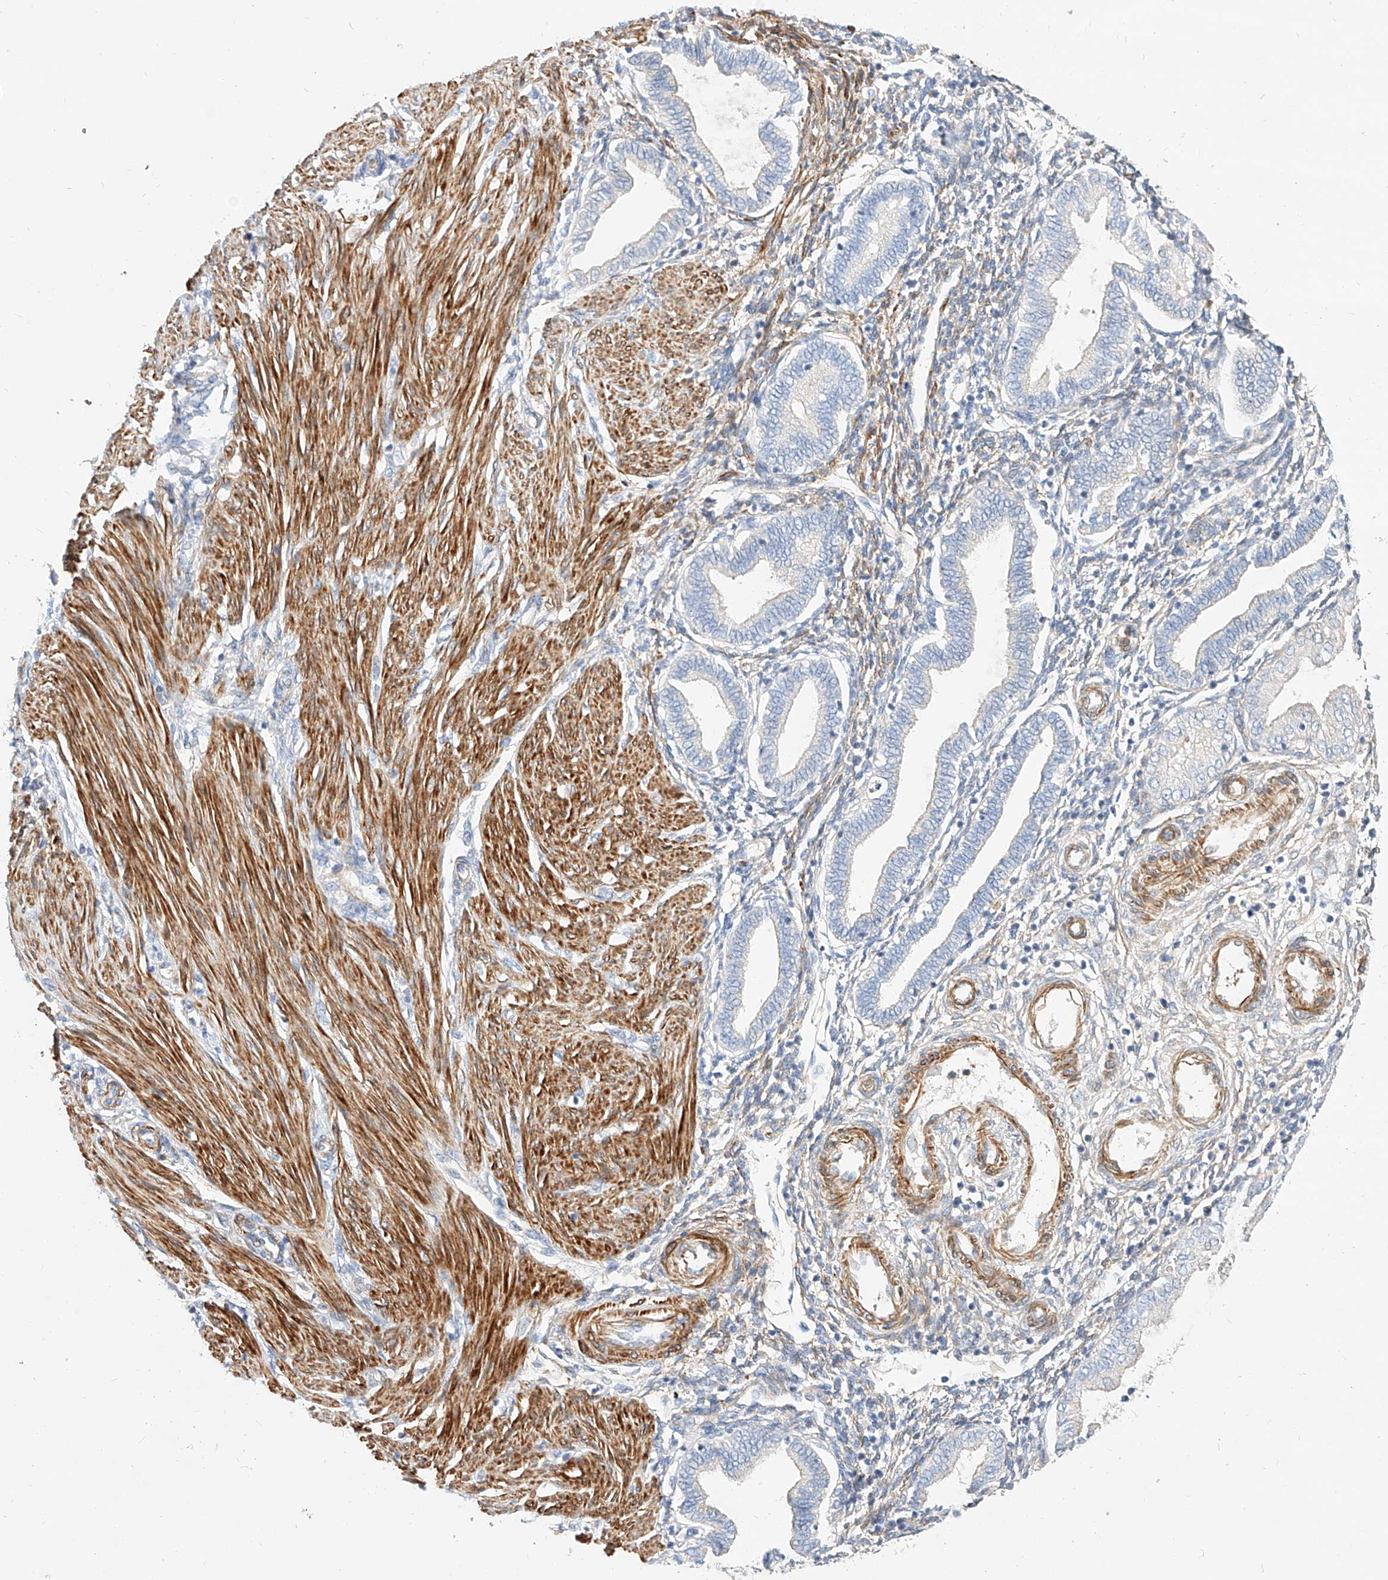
{"staining": {"intensity": "negative", "quantity": "none", "location": "none"}, "tissue": "endometrium", "cell_type": "Cells in endometrial stroma", "image_type": "normal", "snomed": [{"axis": "morphology", "description": "Normal tissue, NOS"}, {"axis": "topography", "description": "Endometrium"}], "caption": "Immunohistochemical staining of normal endometrium exhibits no significant positivity in cells in endometrial stroma.", "gene": "KCNH5", "patient": {"sex": "female", "age": 53}}